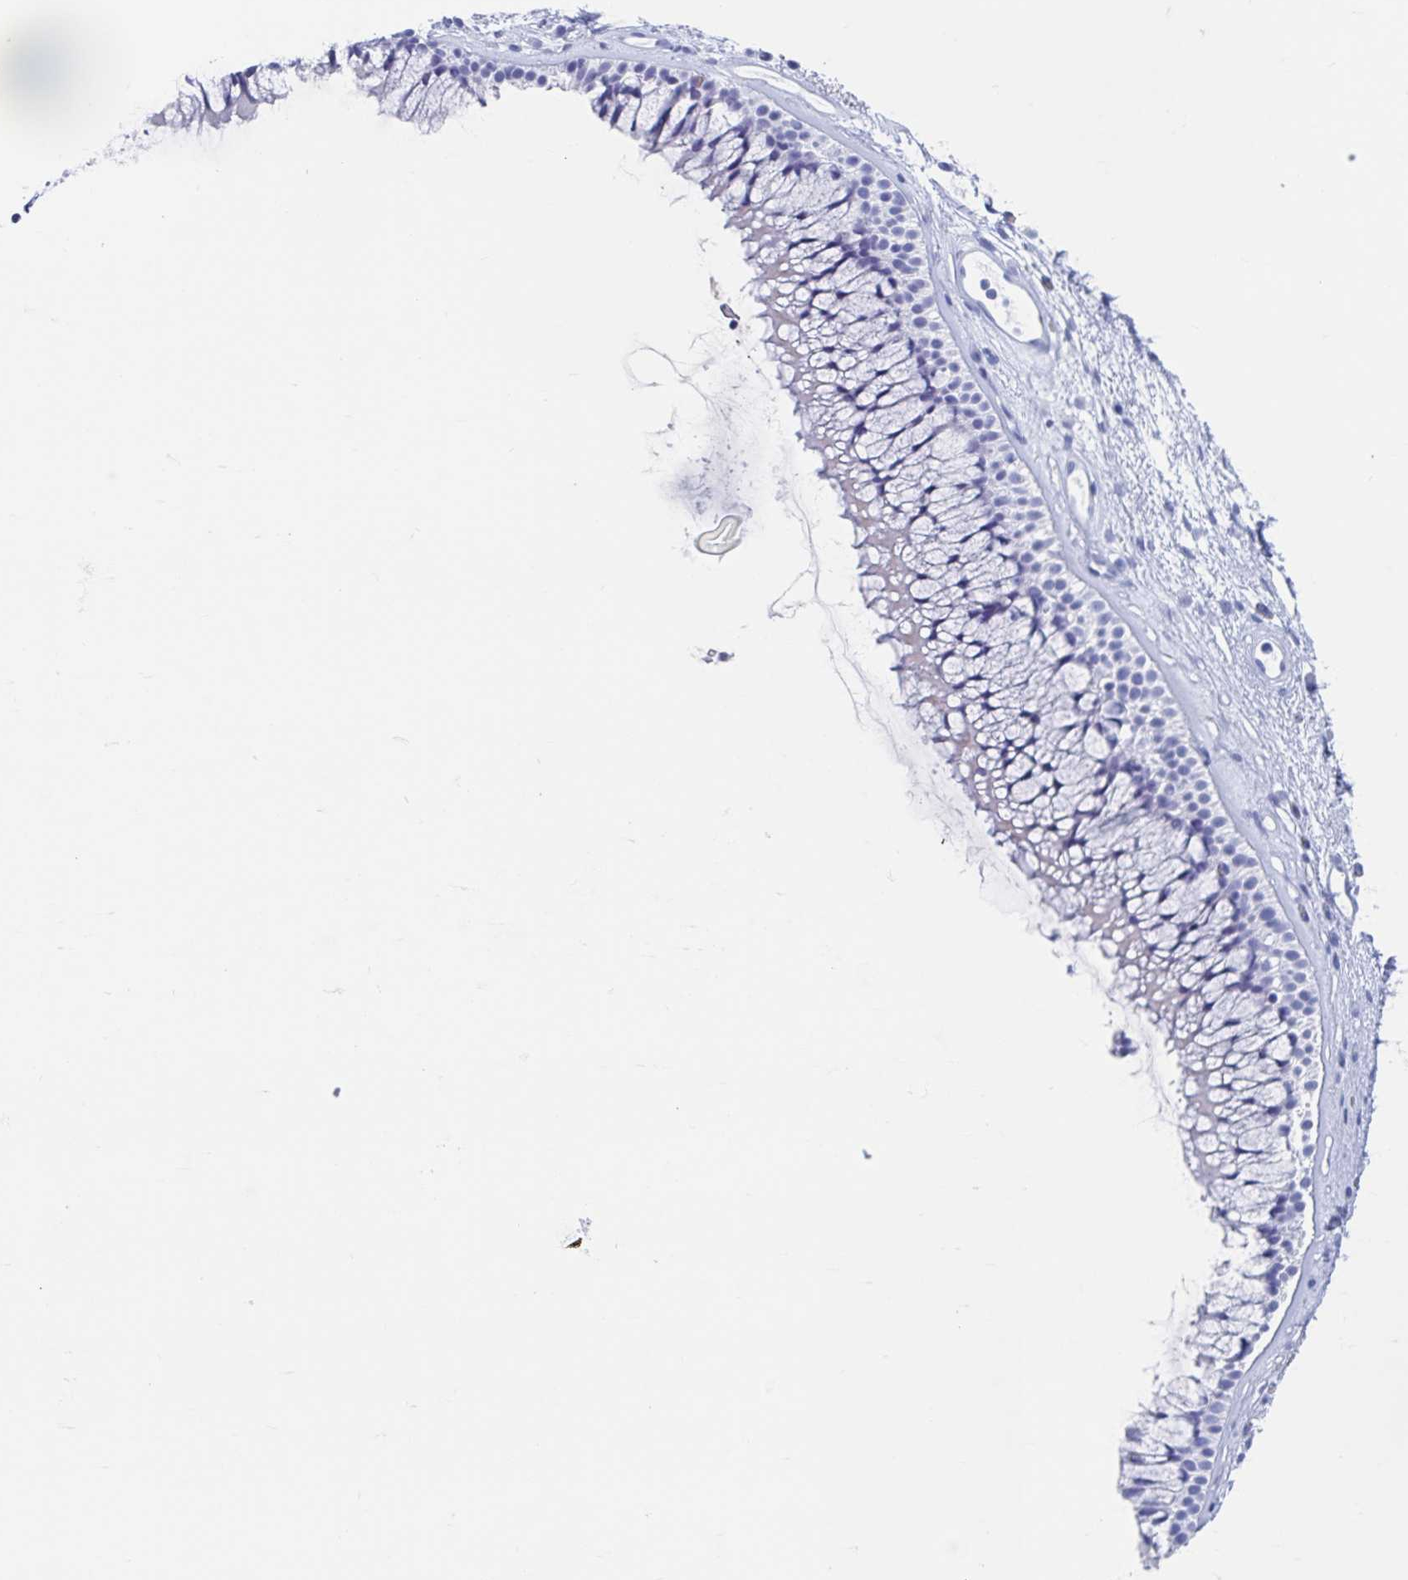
{"staining": {"intensity": "negative", "quantity": "none", "location": "none"}, "tissue": "nasopharynx", "cell_type": "Respiratory epithelial cells", "image_type": "normal", "snomed": [{"axis": "morphology", "description": "Normal tissue, NOS"}, {"axis": "topography", "description": "Nasopharynx"}], "caption": "High magnification brightfield microscopy of benign nasopharynx stained with DAB (3,3'-diaminobenzidine) (brown) and counterstained with hematoxylin (blue): respiratory epithelial cells show no significant staining. (Brightfield microscopy of DAB immunohistochemistry at high magnification).", "gene": "C10orf53", "patient": {"sex": "female", "age": 75}}